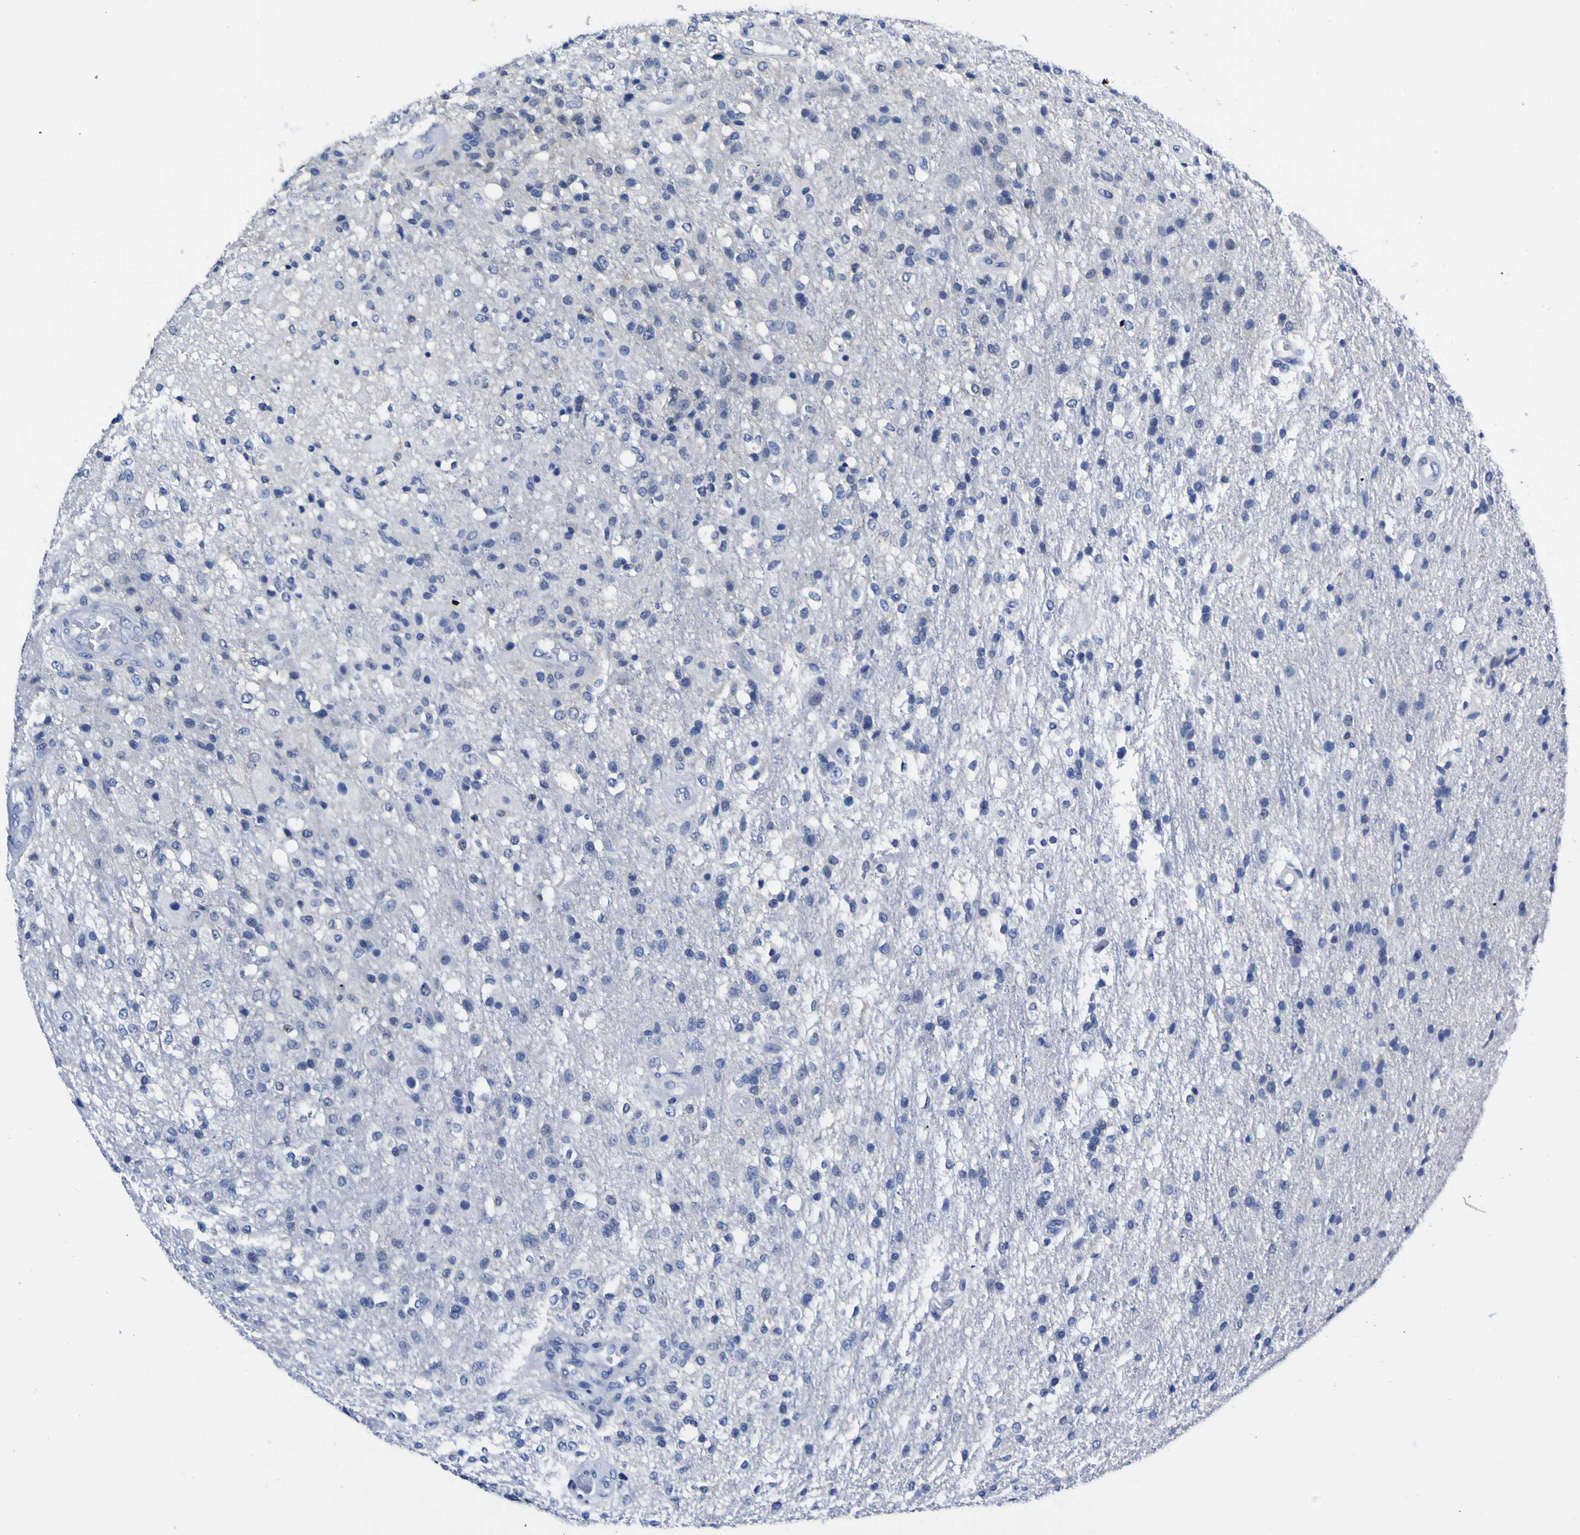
{"staining": {"intensity": "negative", "quantity": "none", "location": "none"}, "tissue": "glioma", "cell_type": "Tumor cells", "image_type": "cancer", "snomed": [{"axis": "morphology", "description": "Normal tissue, NOS"}, {"axis": "morphology", "description": "Glioma, malignant, High grade"}, {"axis": "topography", "description": "Cerebral cortex"}], "caption": "The photomicrograph exhibits no staining of tumor cells in glioma. (Stains: DAB (3,3'-diaminobenzidine) IHC with hematoxylin counter stain, Microscopy: brightfield microscopy at high magnification).", "gene": "CASP6", "patient": {"sex": "male", "age": 77}}